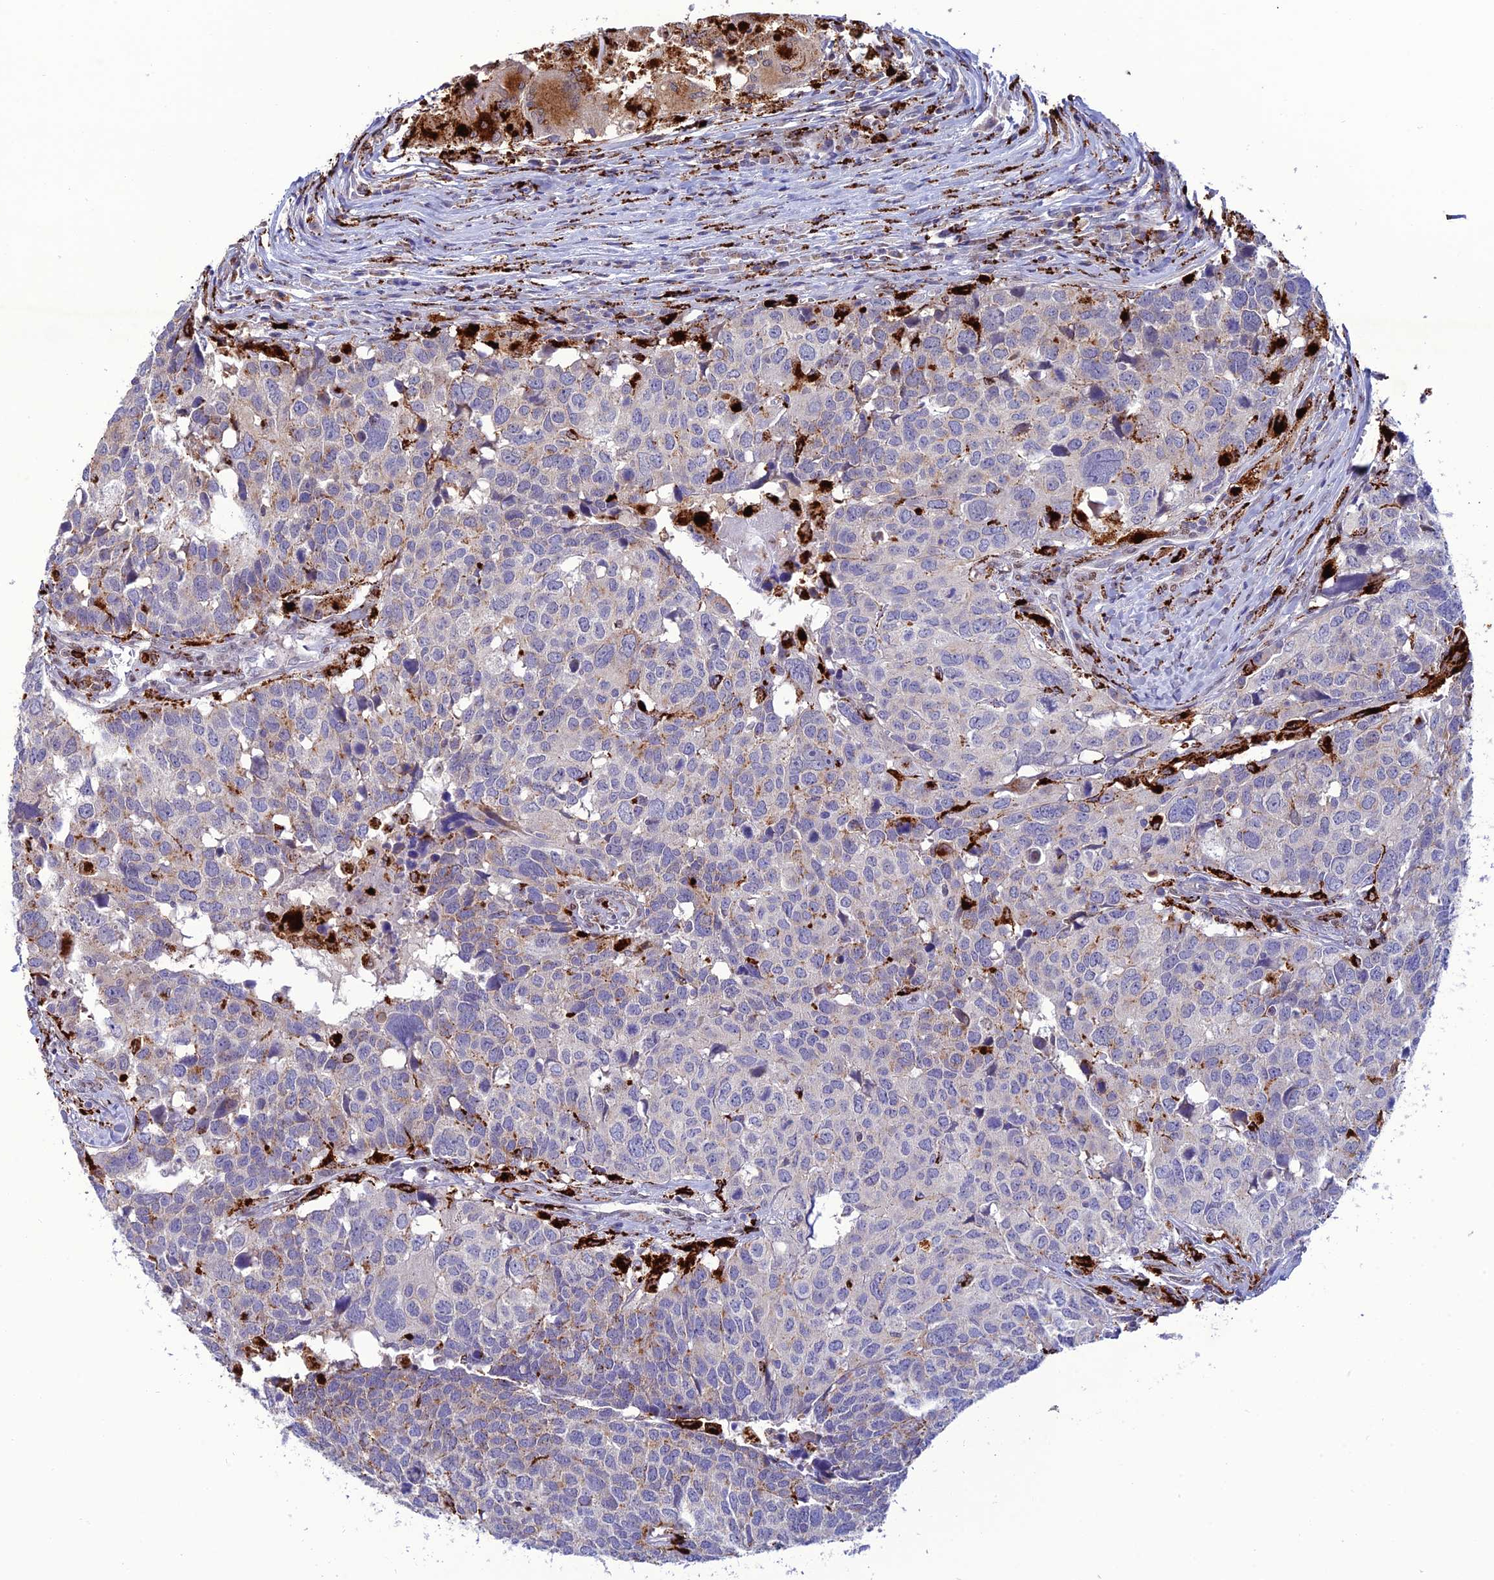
{"staining": {"intensity": "weak", "quantity": "<25%", "location": "cytoplasmic/membranous"}, "tissue": "head and neck cancer", "cell_type": "Tumor cells", "image_type": "cancer", "snomed": [{"axis": "morphology", "description": "Squamous cell carcinoma, NOS"}, {"axis": "topography", "description": "Head-Neck"}], "caption": "Image shows no protein expression in tumor cells of head and neck cancer (squamous cell carcinoma) tissue. Brightfield microscopy of IHC stained with DAB (3,3'-diaminobenzidine) (brown) and hematoxylin (blue), captured at high magnification.", "gene": "HIC1", "patient": {"sex": "male", "age": 66}}